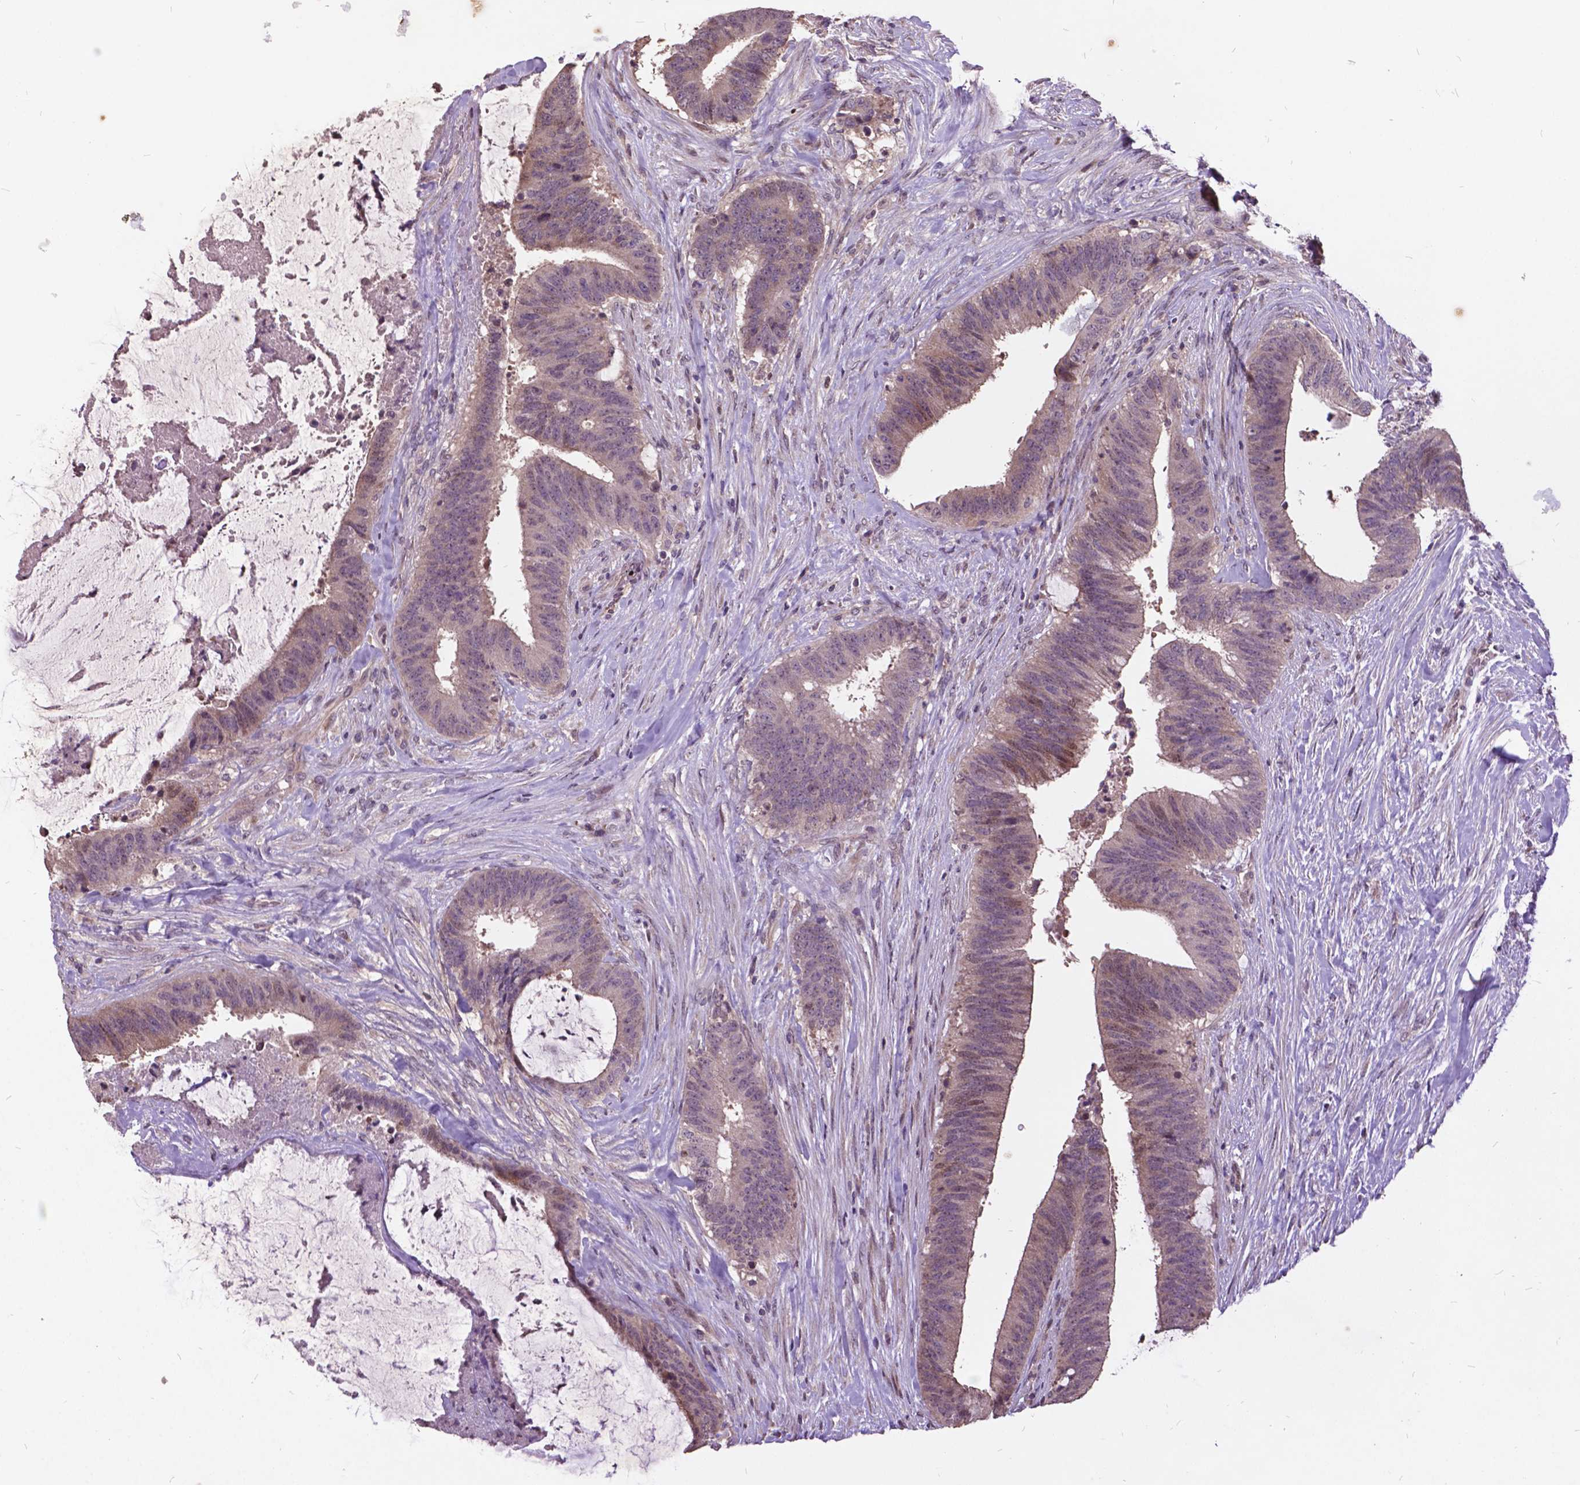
{"staining": {"intensity": "weak", "quantity": "<25%", "location": "cytoplasmic/membranous"}, "tissue": "colorectal cancer", "cell_type": "Tumor cells", "image_type": "cancer", "snomed": [{"axis": "morphology", "description": "Adenocarcinoma, NOS"}, {"axis": "topography", "description": "Colon"}], "caption": "This is an IHC image of human adenocarcinoma (colorectal). There is no positivity in tumor cells.", "gene": "AP1S3", "patient": {"sex": "female", "age": 43}}